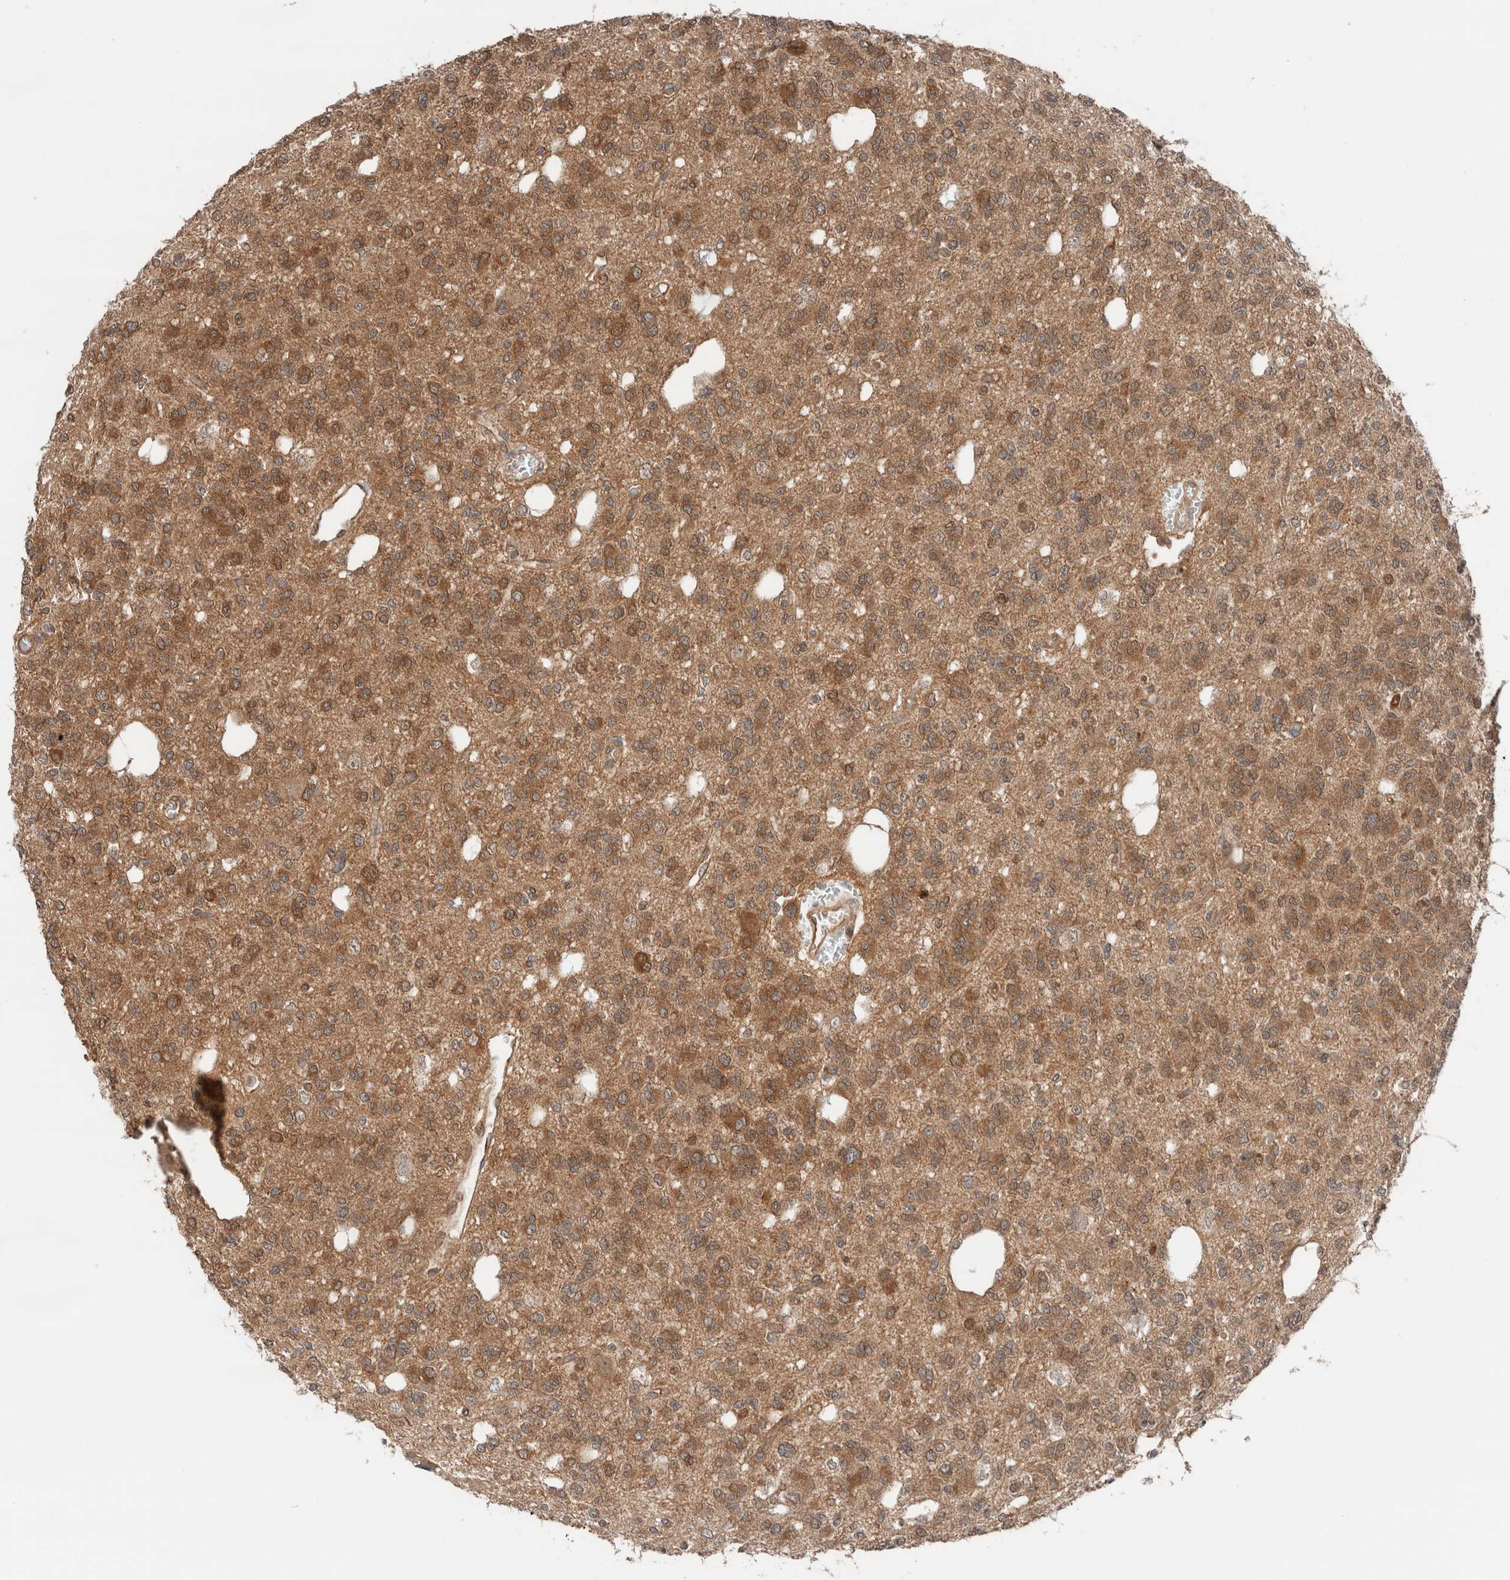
{"staining": {"intensity": "moderate", "quantity": ">75%", "location": "cytoplasmic/membranous,nuclear"}, "tissue": "glioma", "cell_type": "Tumor cells", "image_type": "cancer", "snomed": [{"axis": "morphology", "description": "Glioma, malignant, Low grade"}, {"axis": "topography", "description": "Brain"}], "caption": "DAB immunohistochemical staining of malignant glioma (low-grade) shows moderate cytoplasmic/membranous and nuclear protein staining in about >75% of tumor cells.", "gene": "XPNPEP1", "patient": {"sex": "male", "age": 38}}